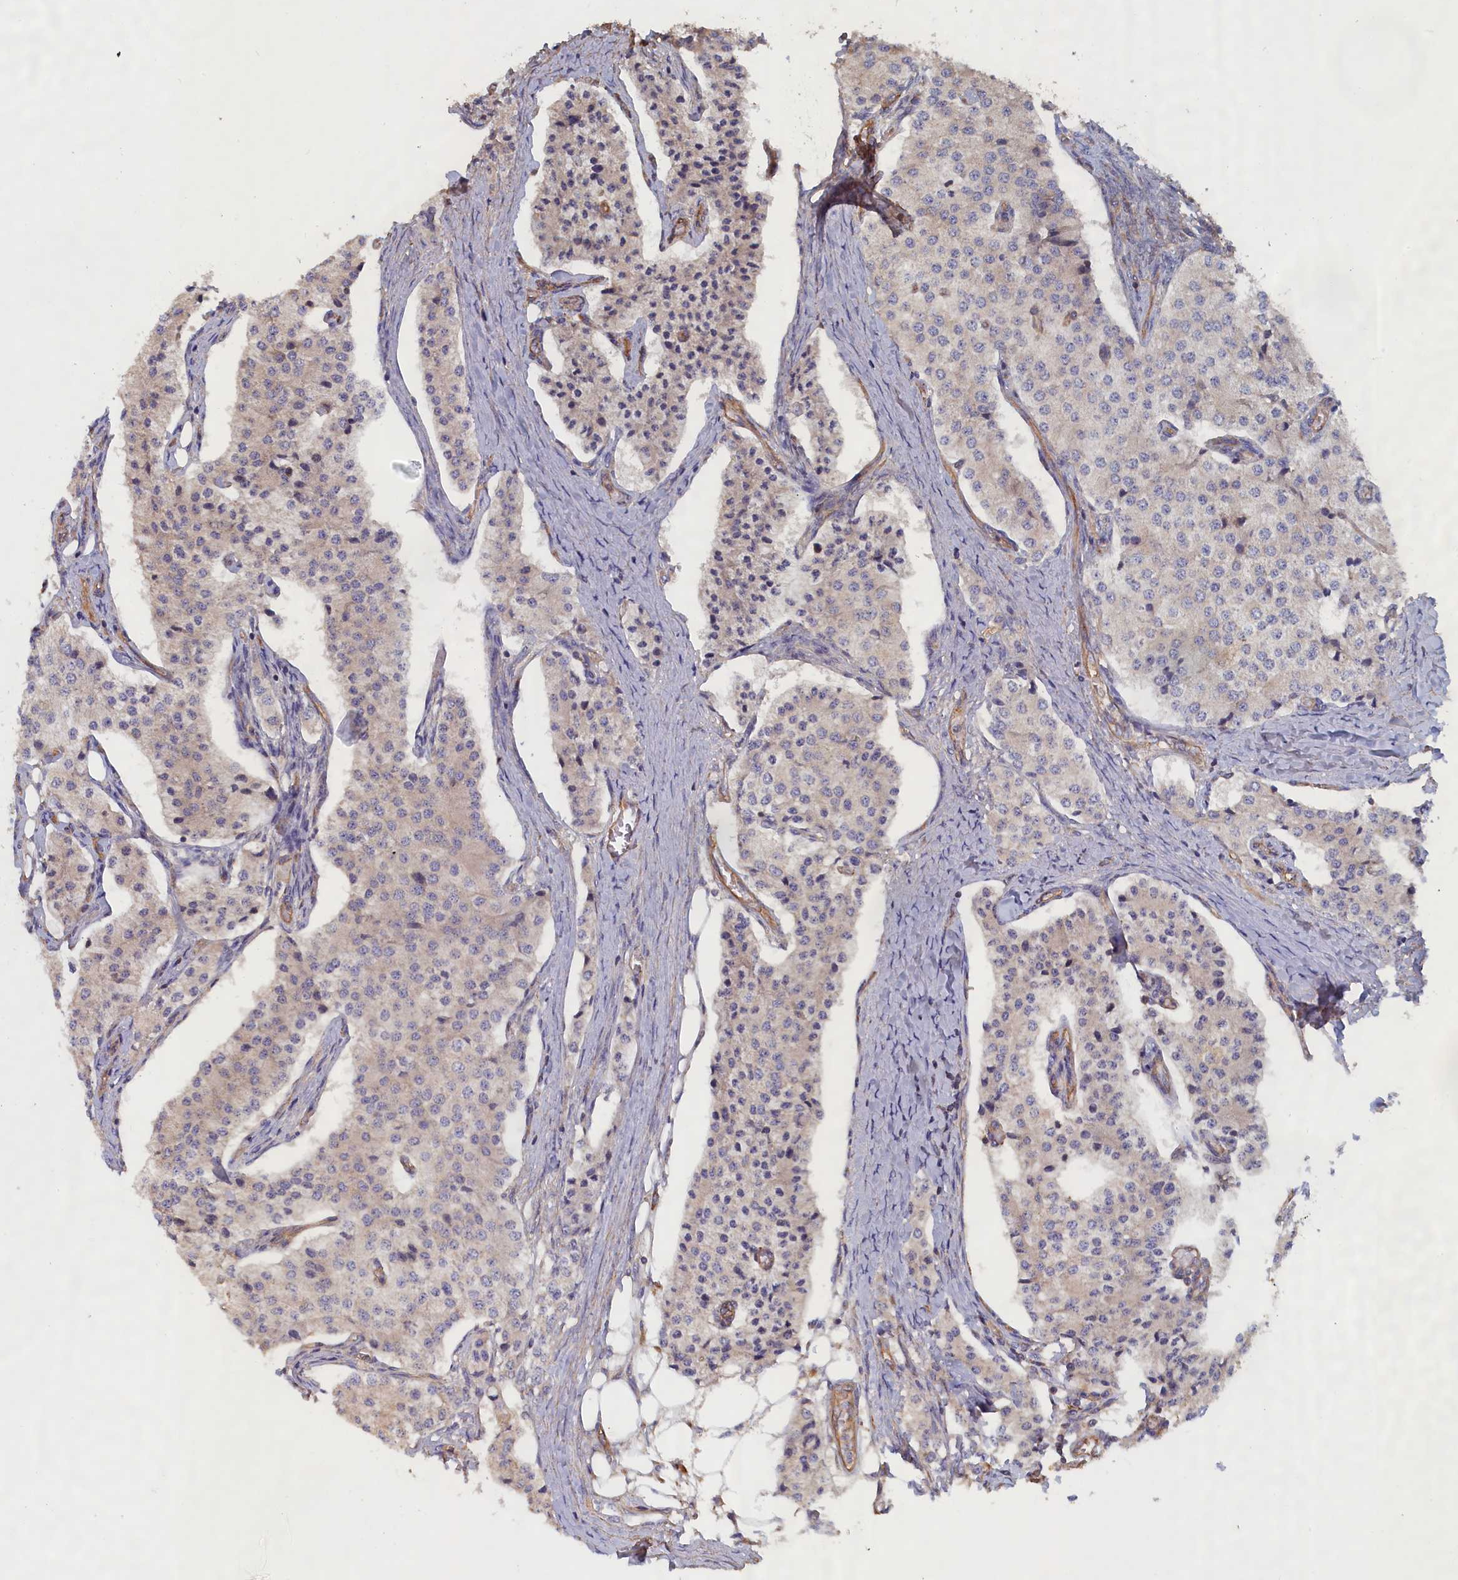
{"staining": {"intensity": "weak", "quantity": "<25%", "location": "cytoplasmic/membranous"}, "tissue": "carcinoid", "cell_type": "Tumor cells", "image_type": "cancer", "snomed": [{"axis": "morphology", "description": "Carcinoid, malignant, NOS"}, {"axis": "topography", "description": "Colon"}], "caption": "A micrograph of malignant carcinoid stained for a protein shows no brown staining in tumor cells. (Brightfield microscopy of DAB (3,3'-diaminobenzidine) immunohistochemistry at high magnification).", "gene": "ANKRD2", "patient": {"sex": "female", "age": 52}}